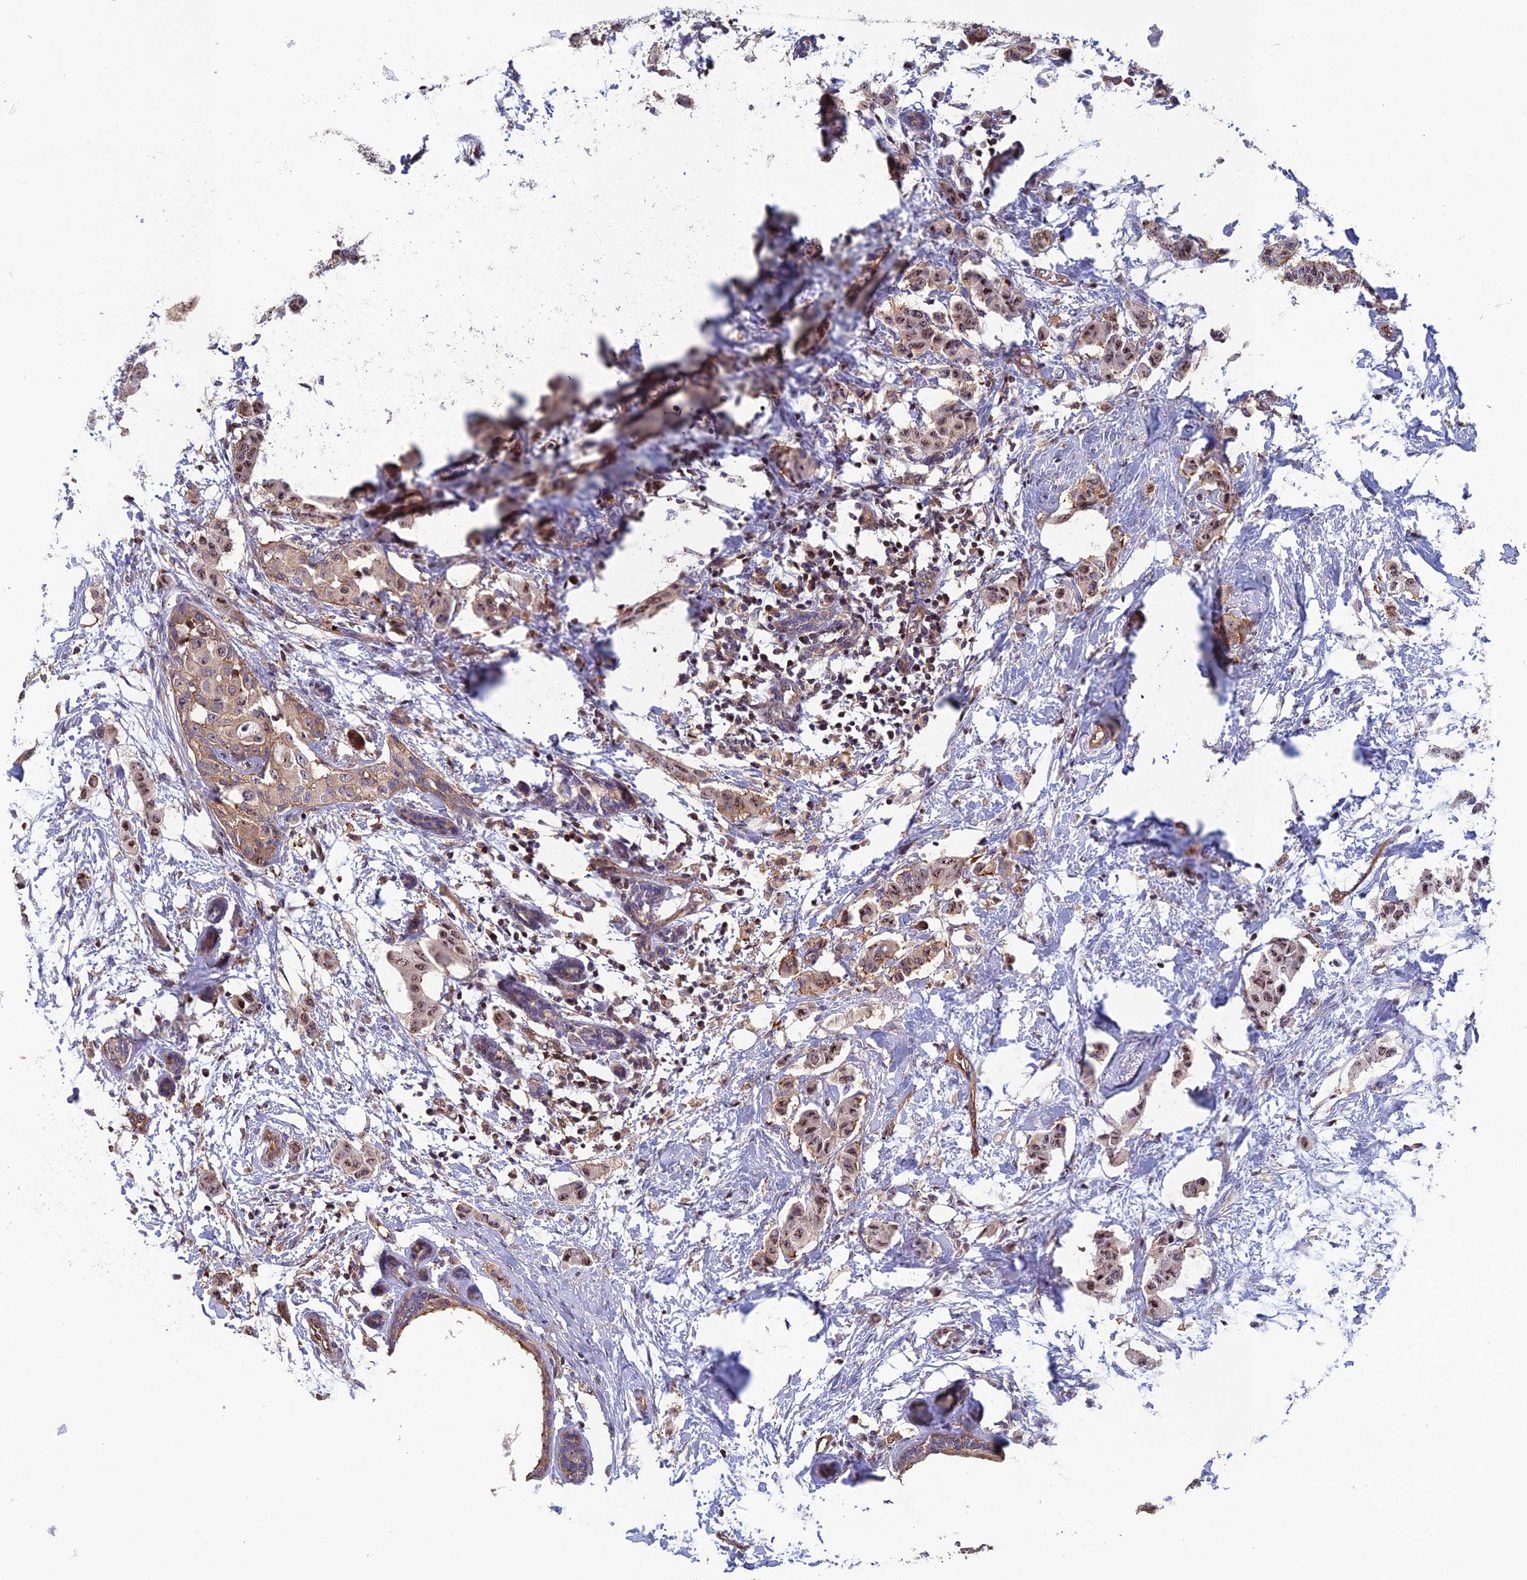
{"staining": {"intensity": "moderate", "quantity": ">75%", "location": "nuclear"}, "tissue": "breast cancer", "cell_type": "Tumor cells", "image_type": "cancer", "snomed": [{"axis": "morphology", "description": "Duct carcinoma"}, {"axis": "topography", "description": "Breast"}], "caption": "Immunohistochemistry staining of breast cancer (invasive ductal carcinoma), which demonstrates medium levels of moderate nuclear positivity in approximately >75% of tumor cells indicating moderate nuclear protein positivity. The staining was performed using DAB (3,3'-diaminobenzidine) (brown) for protein detection and nuclei were counterstained in hematoxylin (blue).", "gene": "C15orf62", "patient": {"sex": "female", "age": 40}}